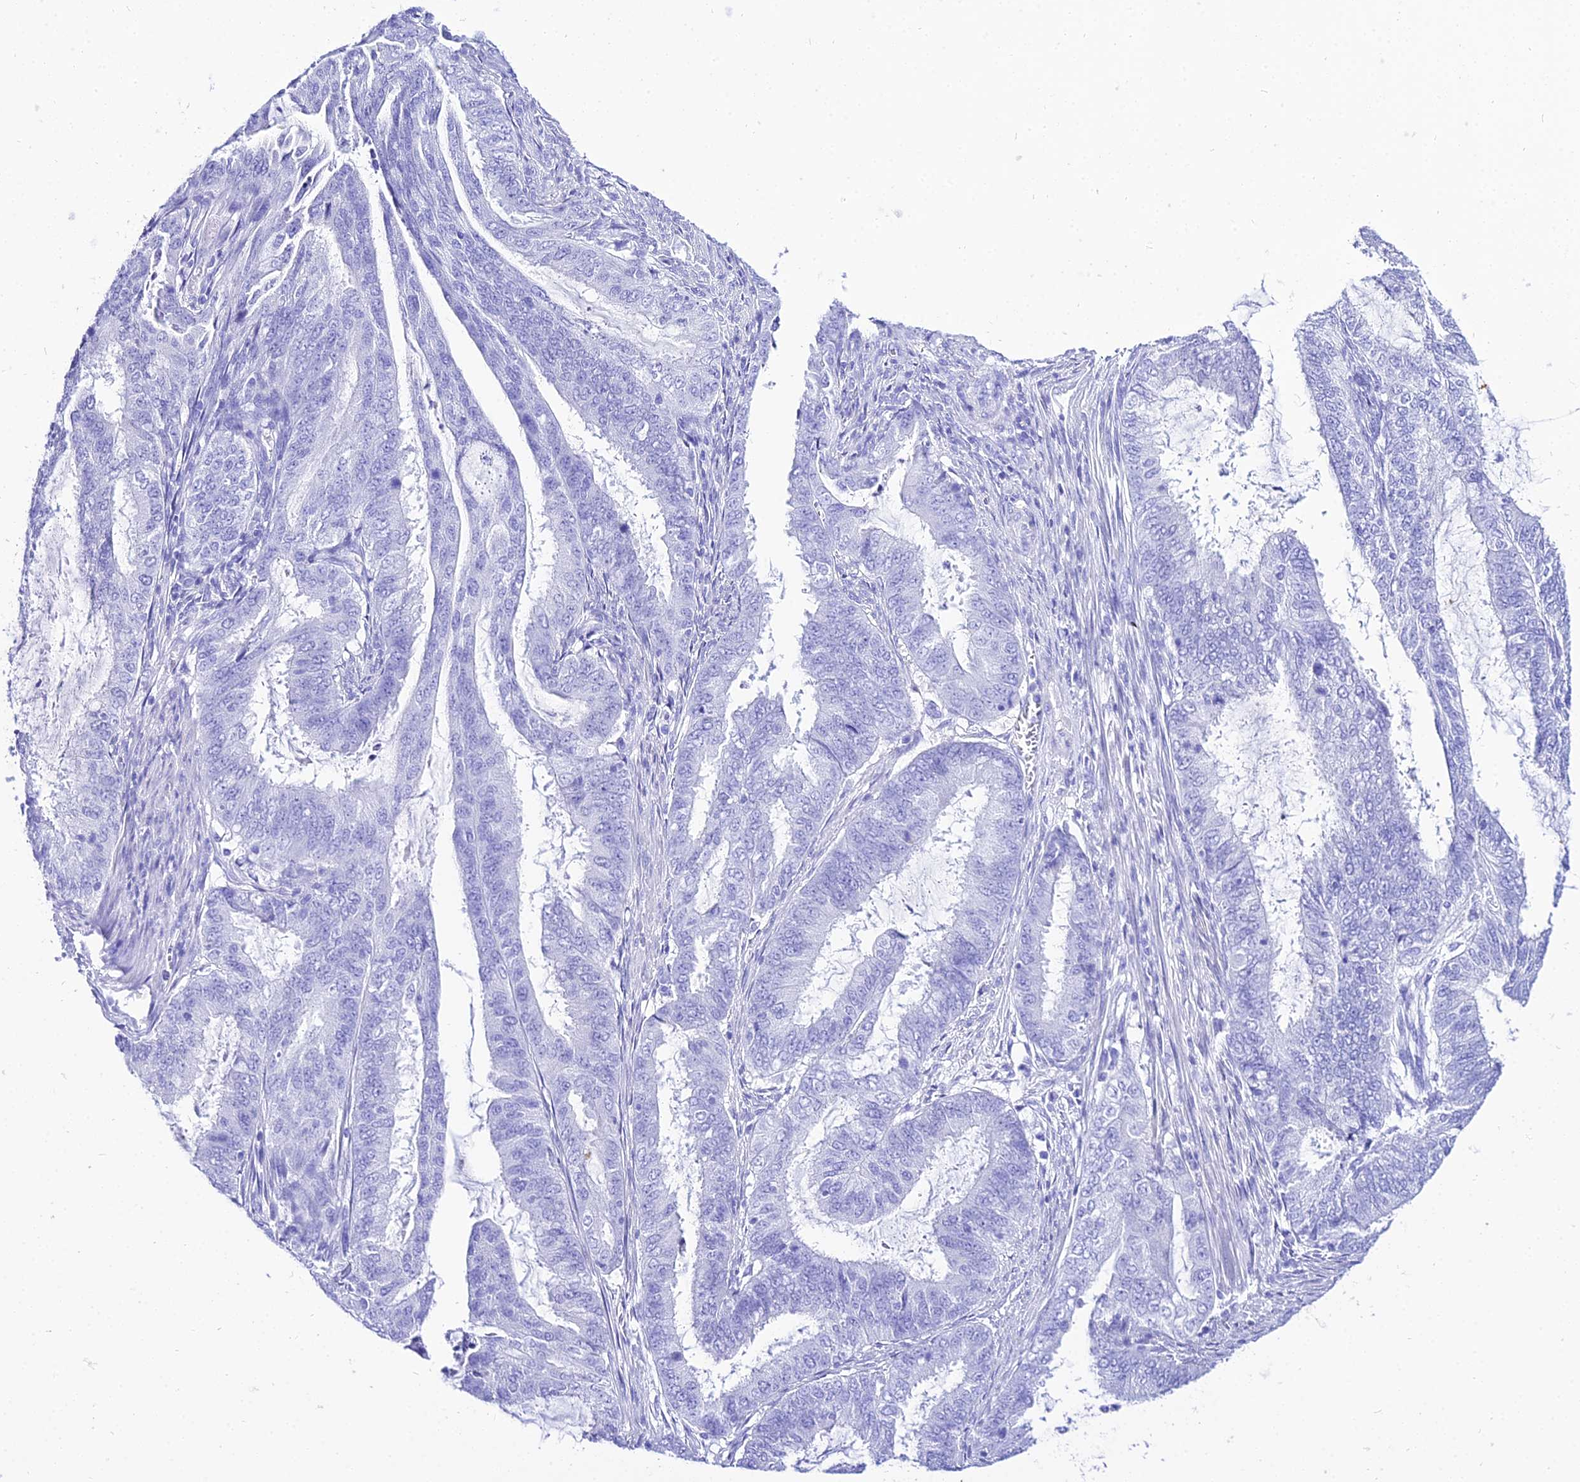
{"staining": {"intensity": "negative", "quantity": "none", "location": "none"}, "tissue": "endometrial cancer", "cell_type": "Tumor cells", "image_type": "cancer", "snomed": [{"axis": "morphology", "description": "Adenocarcinoma, NOS"}, {"axis": "topography", "description": "Endometrium"}], "caption": "Adenocarcinoma (endometrial) was stained to show a protein in brown. There is no significant staining in tumor cells. Nuclei are stained in blue.", "gene": "TRMT44", "patient": {"sex": "female", "age": 51}}